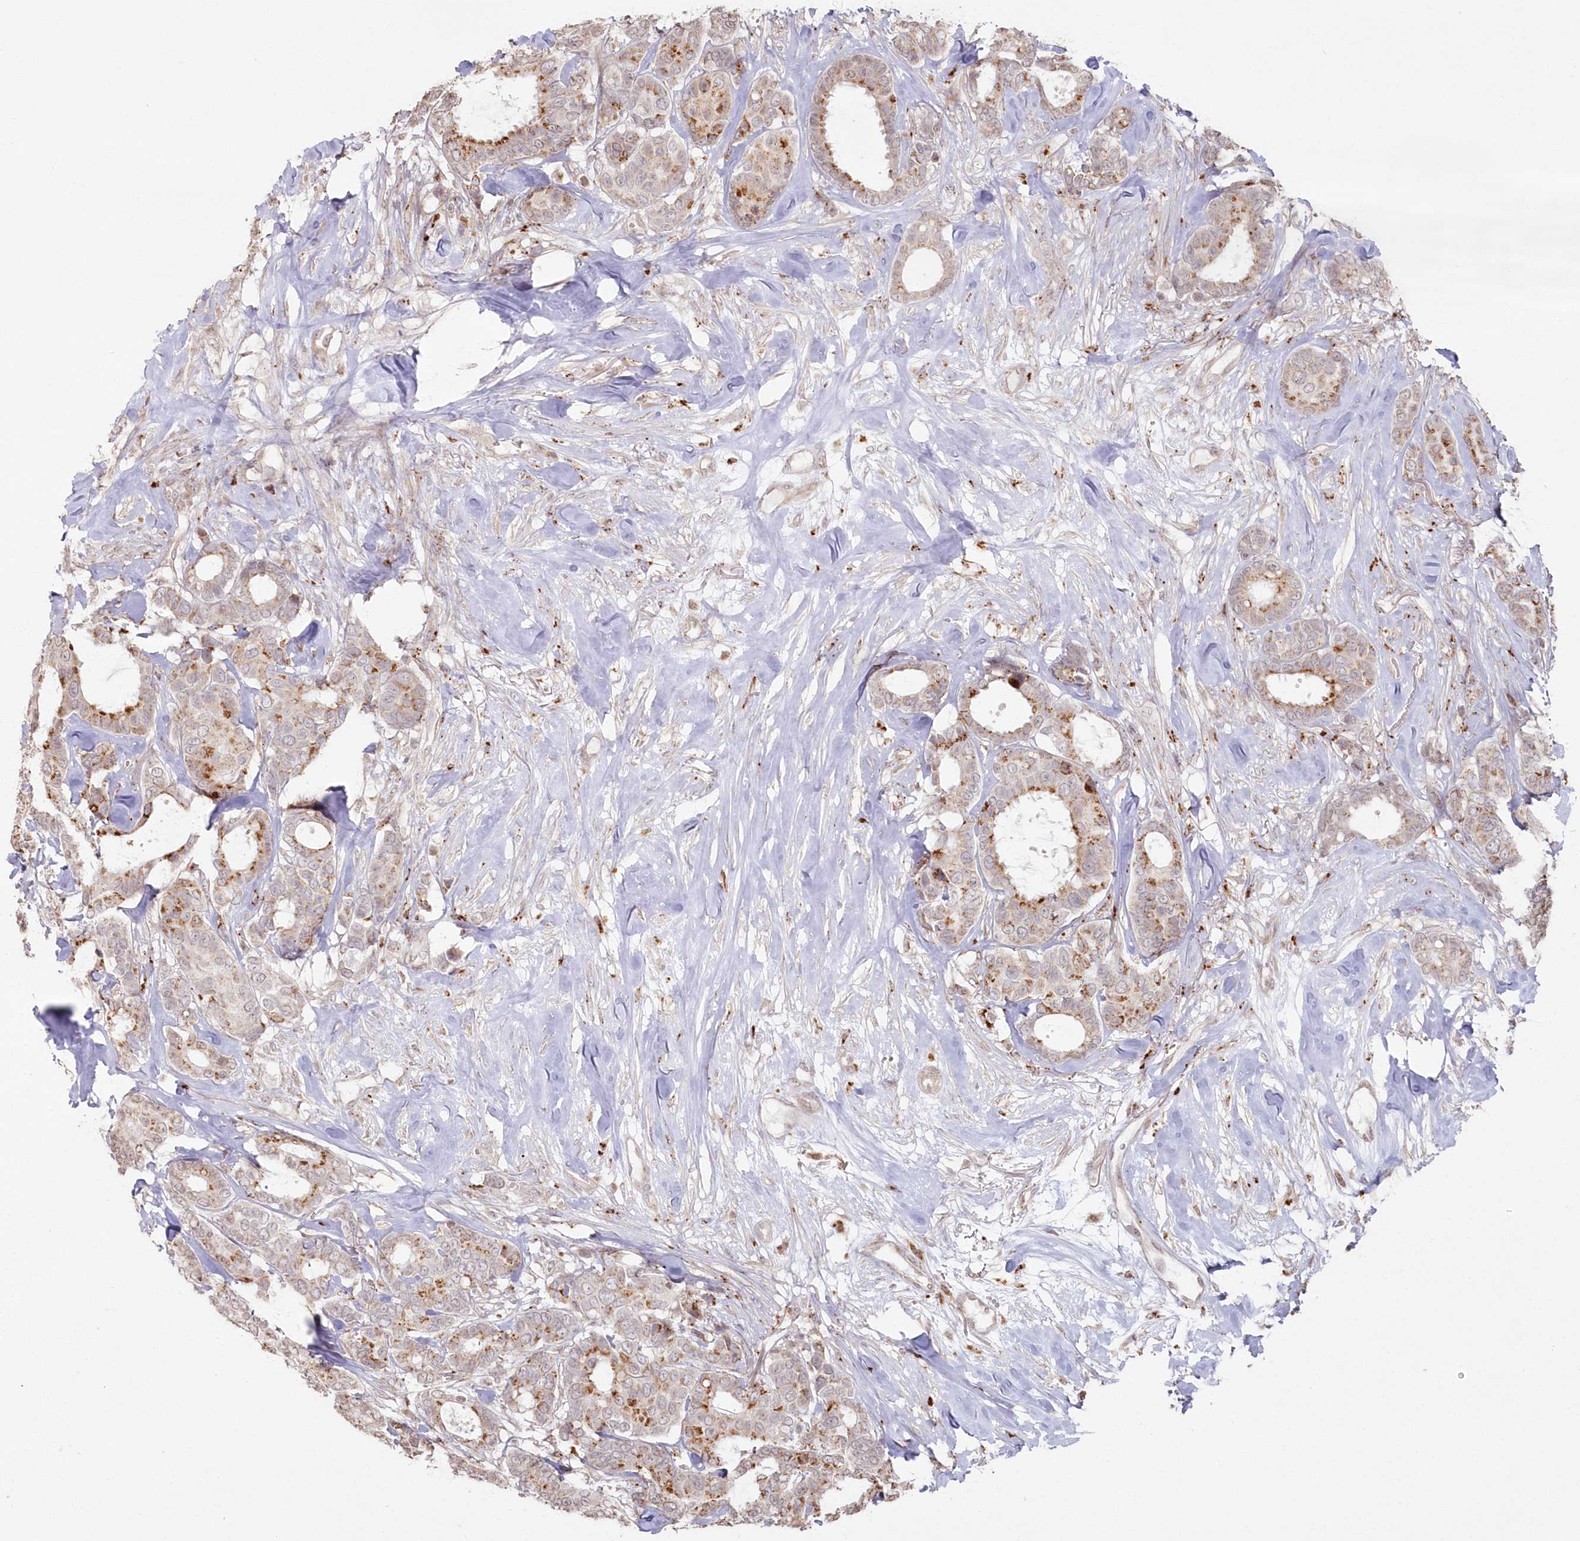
{"staining": {"intensity": "moderate", "quantity": "25%-75%", "location": "cytoplasmic/membranous"}, "tissue": "breast cancer", "cell_type": "Tumor cells", "image_type": "cancer", "snomed": [{"axis": "morphology", "description": "Duct carcinoma"}, {"axis": "topography", "description": "Breast"}], "caption": "A photomicrograph of invasive ductal carcinoma (breast) stained for a protein demonstrates moderate cytoplasmic/membranous brown staining in tumor cells.", "gene": "ARSB", "patient": {"sex": "female", "age": 87}}